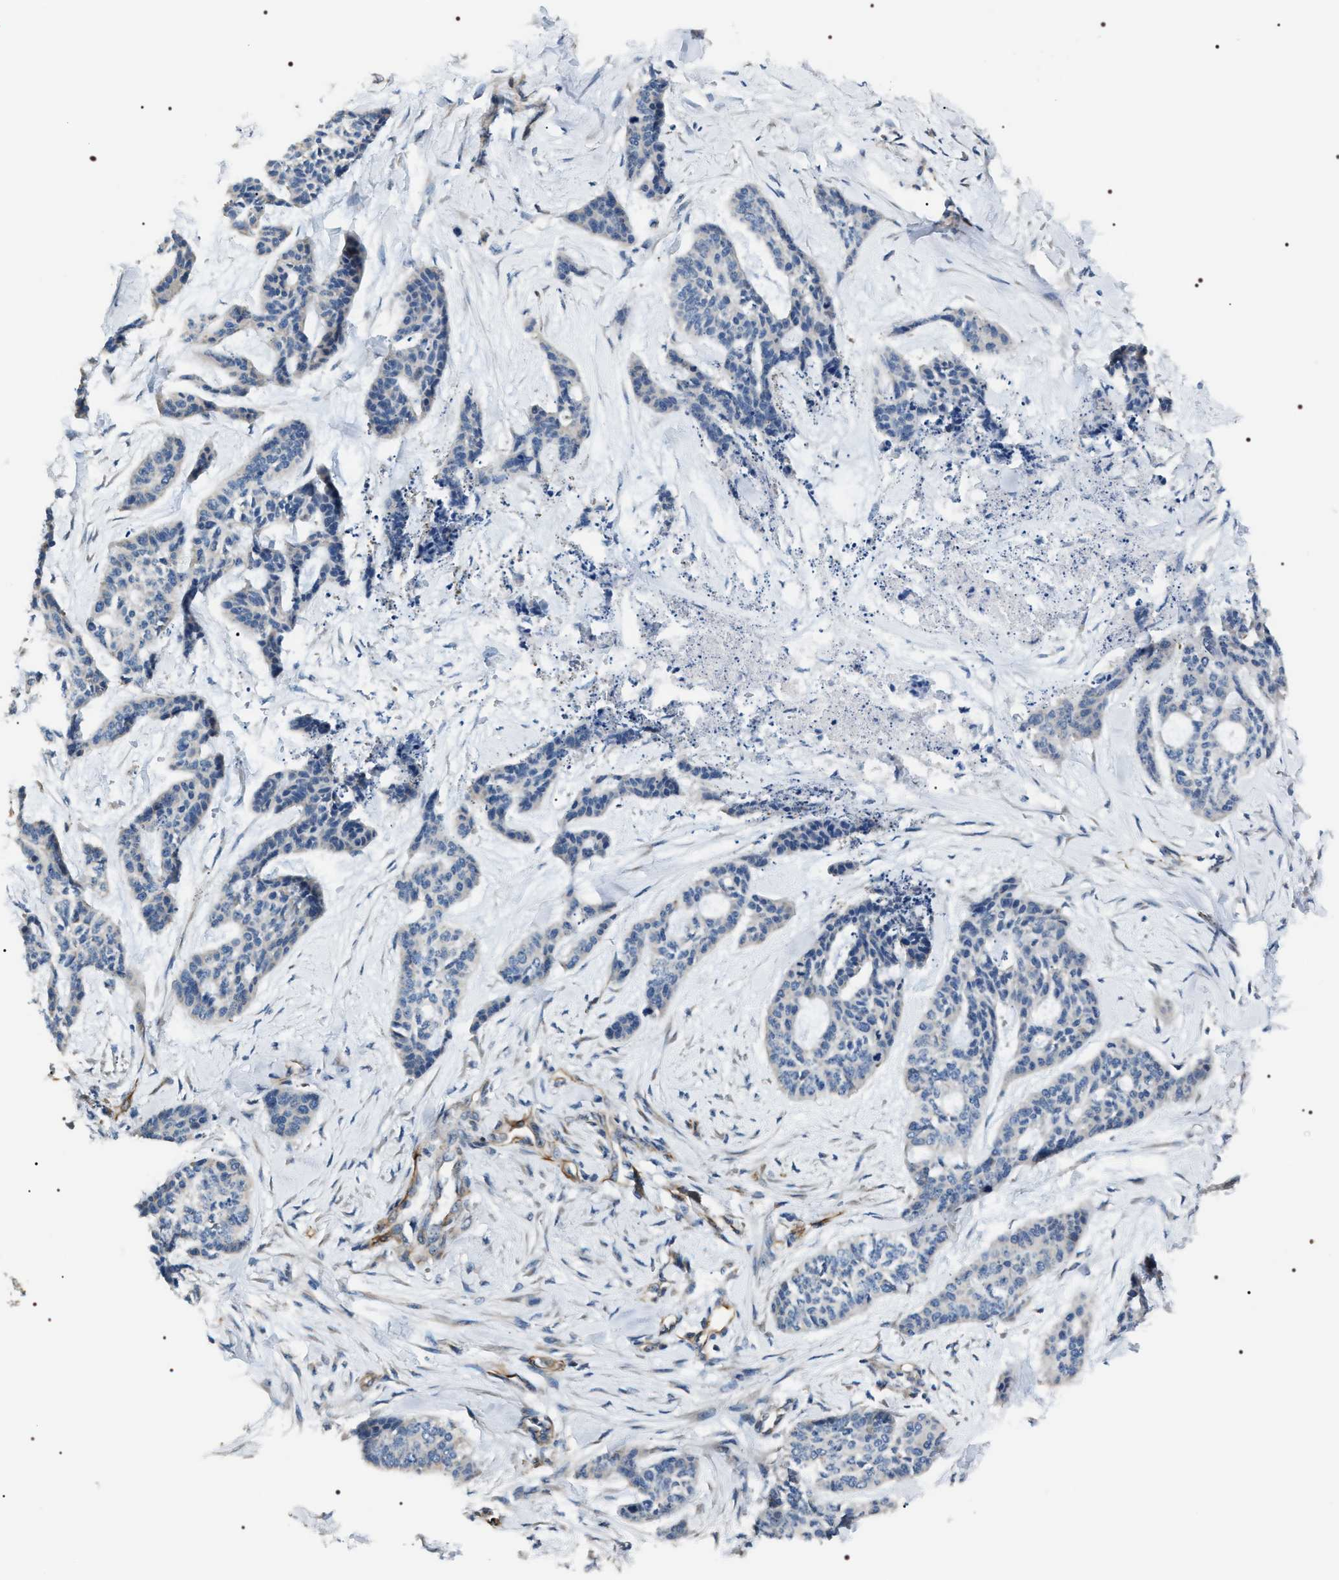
{"staining": {"intensity": "negative", "quantity": "none", "location": "none"}, "tissue": "skin cancer", "cell_type": "Tumor cells", "image_type": "cancer", "snomed": [{"axis": "morphology", "description": "Basal cell carcinoma"}, {"axis": "topography", "description": "Skin"}], "caption": "DAB (3,3'-diaminobenzidine) immunohistochemical staining of human skin cancer displays no significant positivity in tumor cells.", "gene": "PKD1L1", "patient": {"sex": "female", "age": 64}}